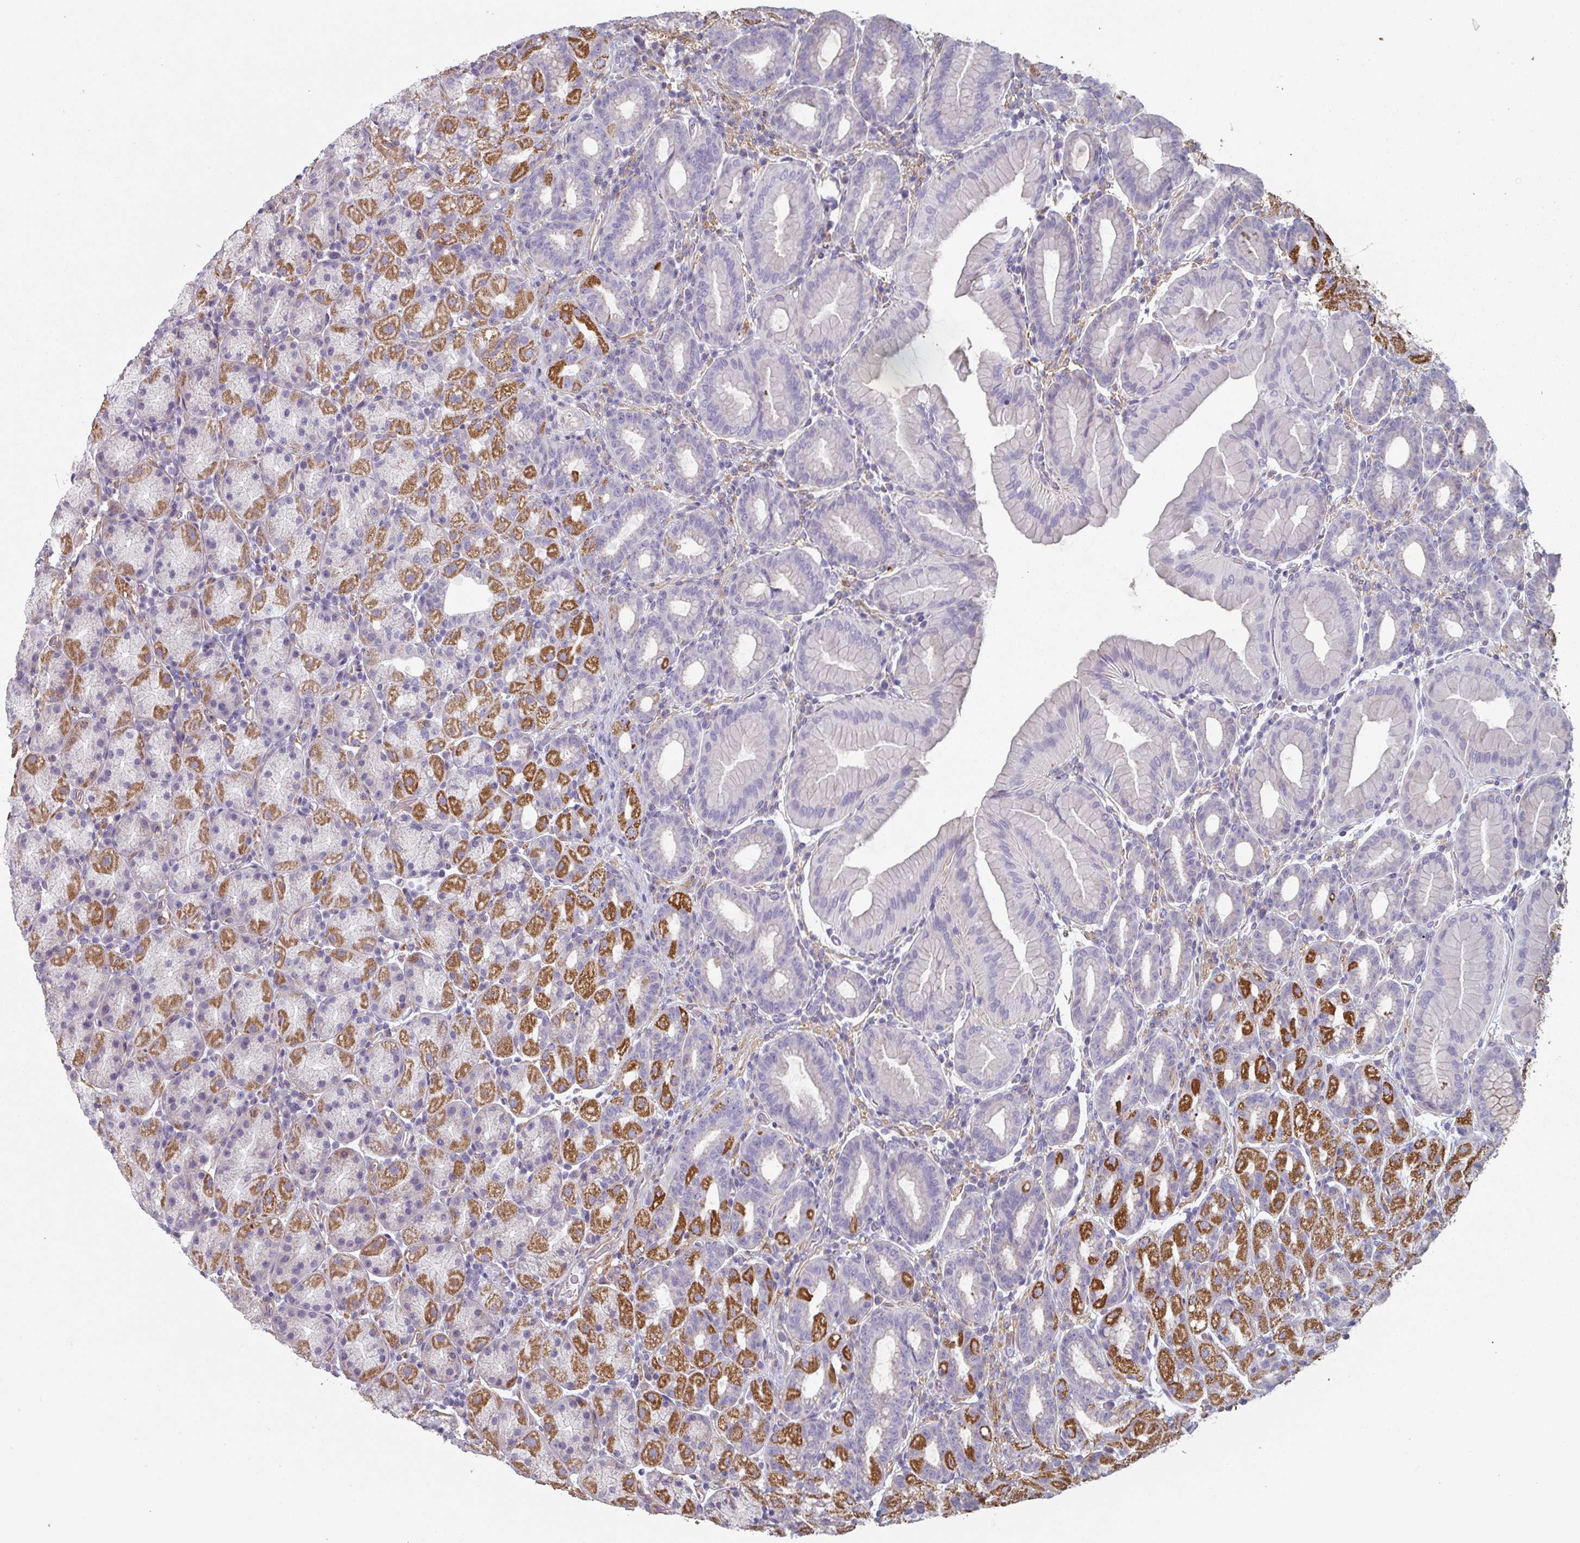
{"staining": {"intensity": "strong", "quantity": "<25%", "location": "cytoplasmic/membranous"}, "tissue": "stomach", "cell_type": "Glandular cells", "image_type": "normal", "snomed": [{"axis": "morphology", "description": "Normal tissue, NOS"}, {"axis": "topography", "description": "Stomach, upper"}, {"axis": "topography", "description": "Stomach"}], "caption": "Human stomach stained with a brown dye shows strong cytoplasmic/membranous positive staining in about <25% of glandular cells.", "gene": "GSTA1", "patient": {"sex": "male", "age": 68}}